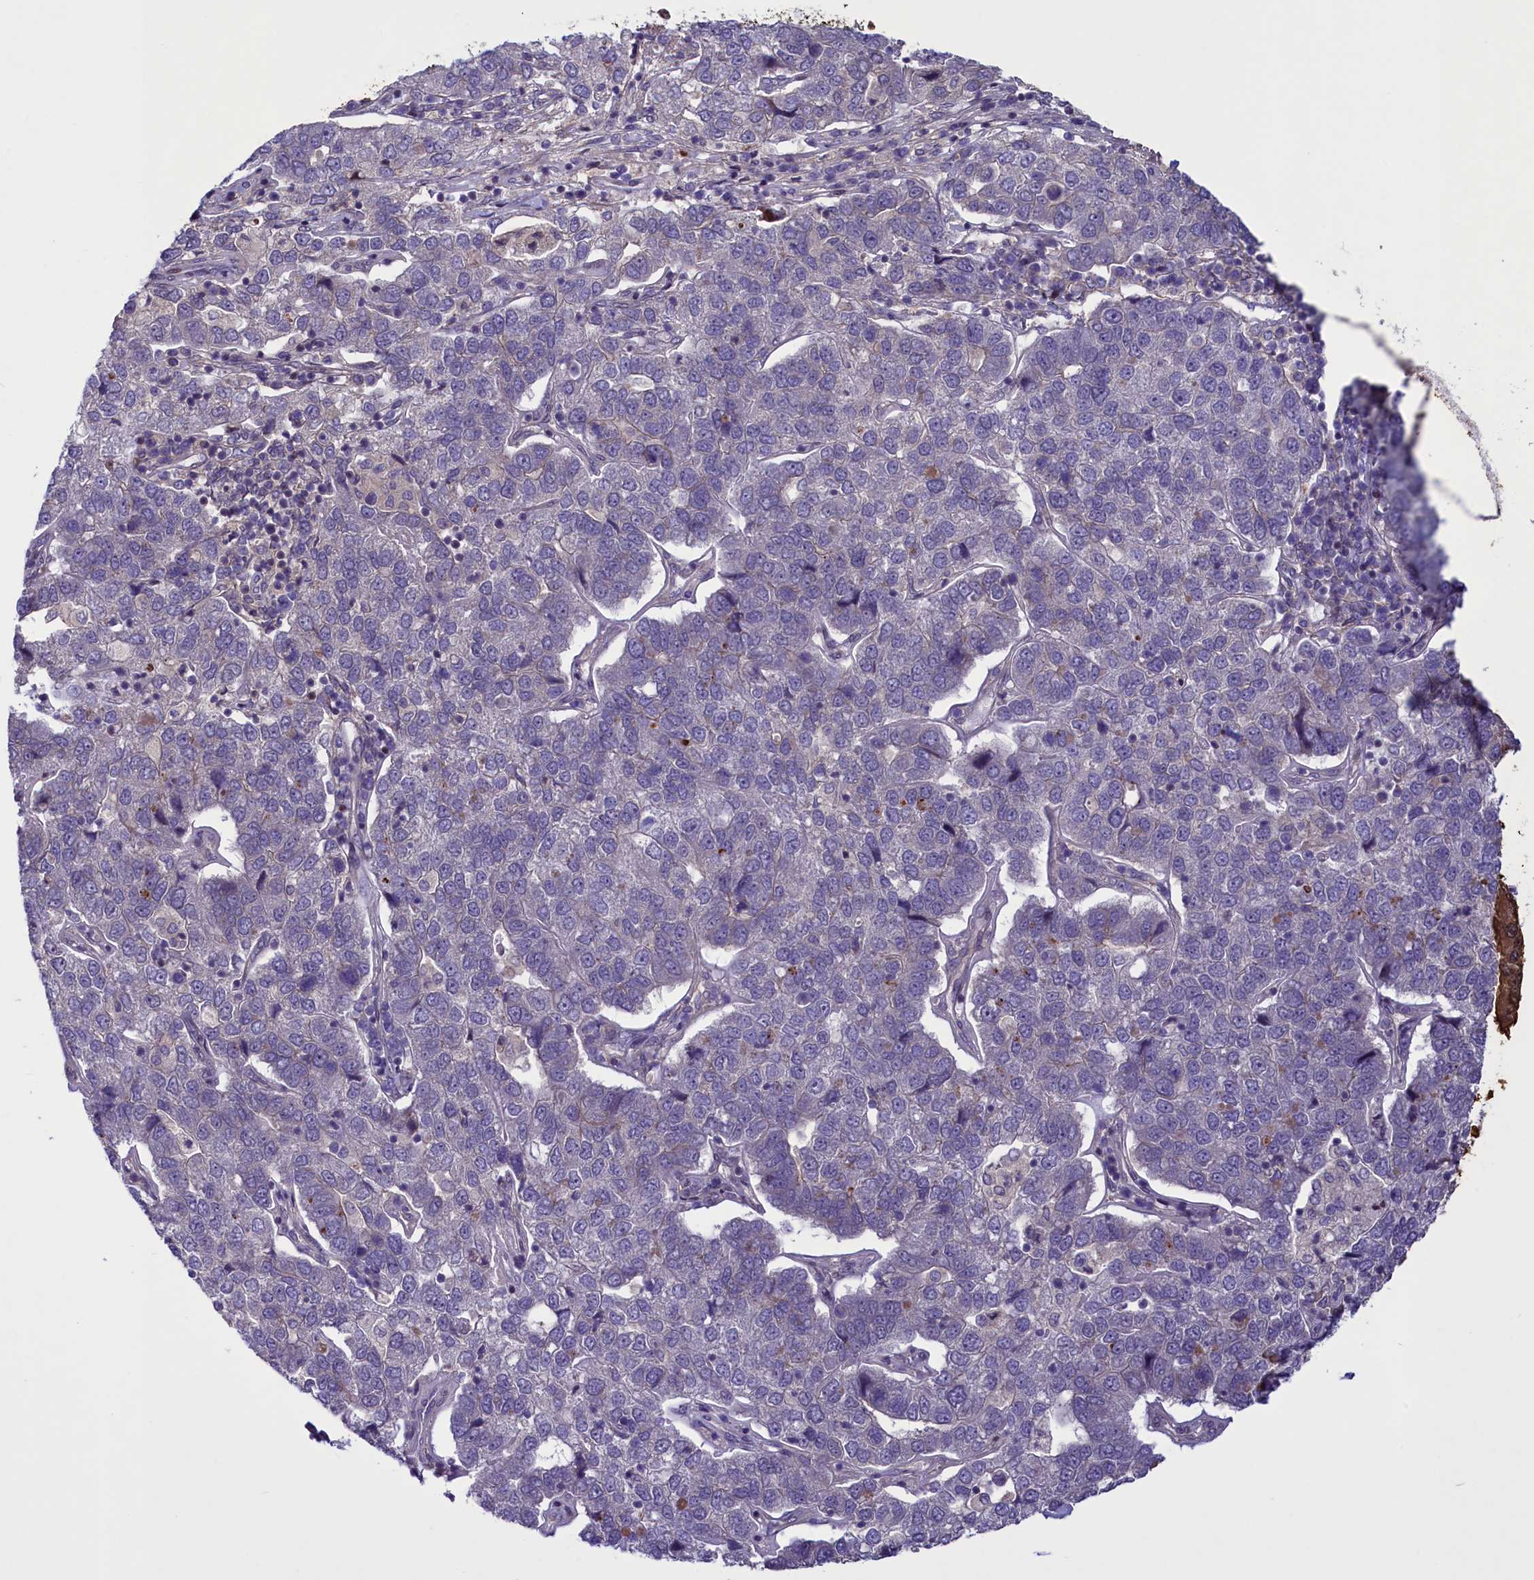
{"staining": {"intensity": "negative", "quantity": "none", "location": "none"}, "tissue": "pancreatic cancer", "cell_type": "Tumor cells", "image_type": "cancer", "snomed": [{"axis": "morphology", "description": "Adenocarcinoma, NOS"}, {"axis": "topography", "description": "Pancreas"}], "caption": "This is an immunohistochemistry image of human pancreatic cancer. There is no positivity in tumor cells.", "gene": "MAN2C1", "patient": {"sex": "female", "age": 61}}